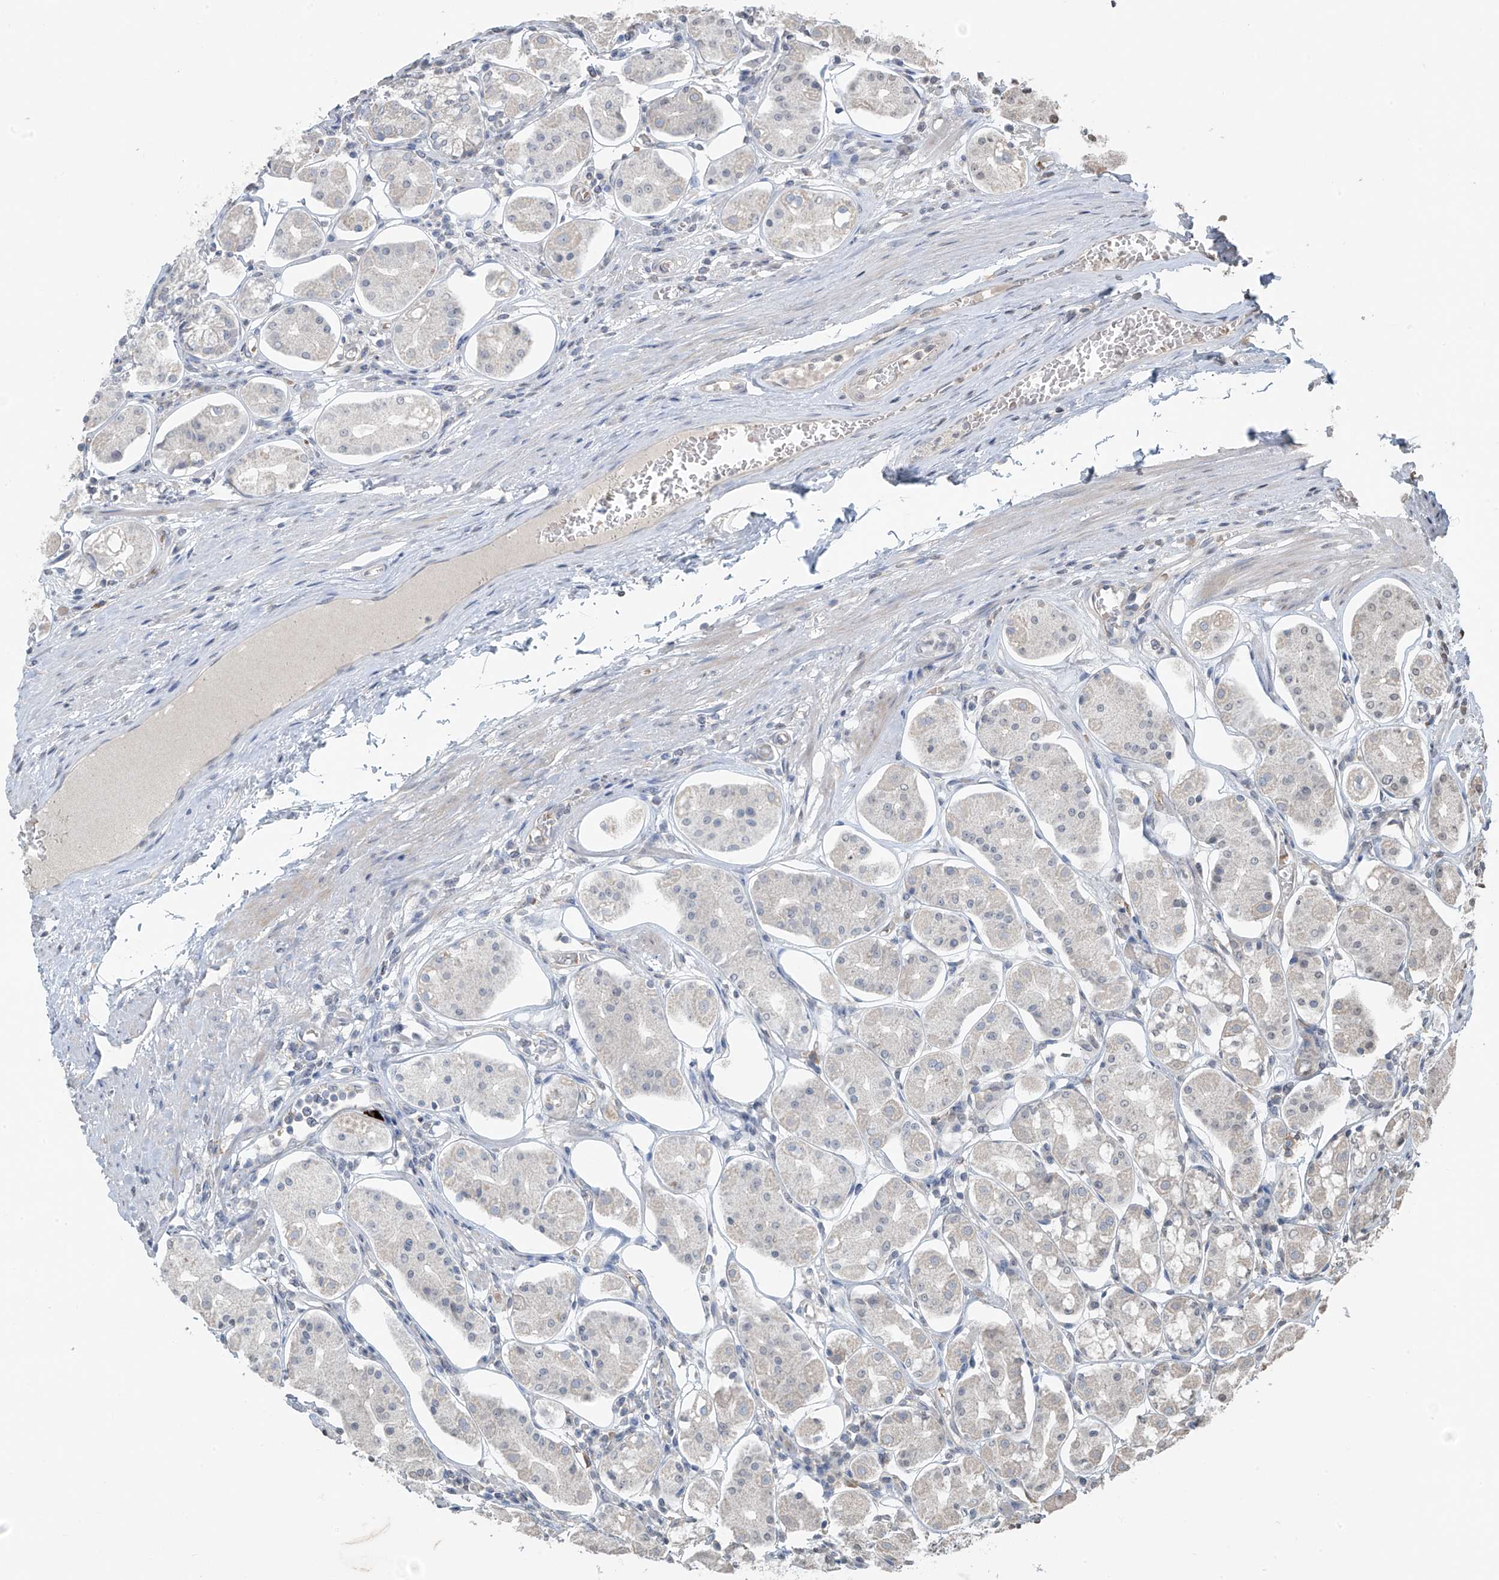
{"staining": {"intensity": "negative", "quantity": "none", "location": "none"}, "tissue": "stomach", "cell_type": "Glandular cells", "image_type": "normal", "snomed": [{"axis": "morphology", "description": "Normal tissue, NOS"}, {"axis": "topography", "description": "Stomach, lower"}], "caption": "Immunohistochemistry of normal stomach displays no expression in glandular cells. (Immunohistochemistry, brightfield microscopy, high magnification).", "gene": "HOXA11", "patient": {"sex": "female", "age": 56}}